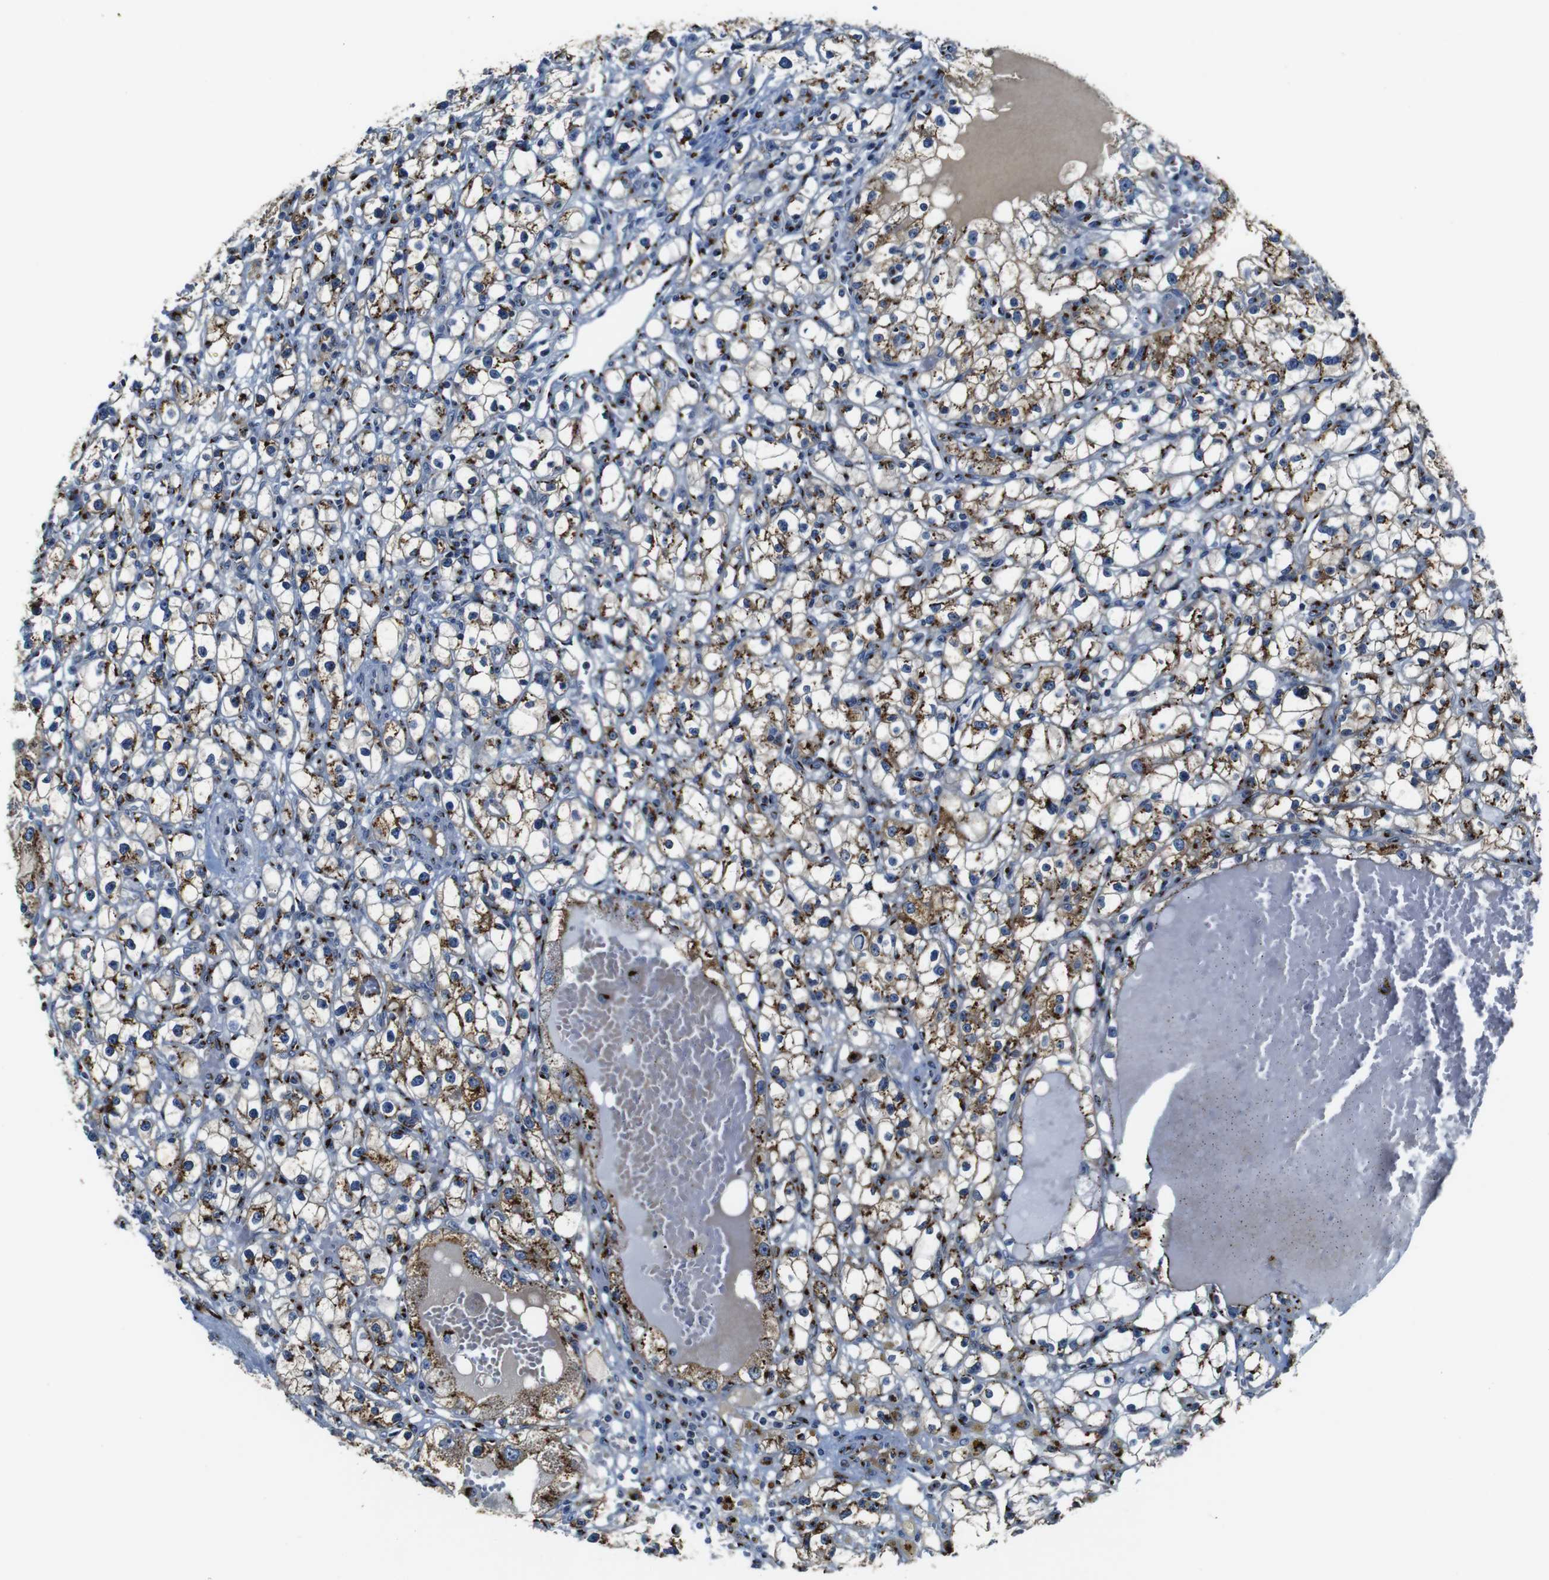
{"staining": {"intensity": "moderate", "quantity": "25%-75%", "location": "cytoplasmic/membranous"}, "tissue": "renal cancer", "cell_type": "Tumor cells", "image_type": "cancer", "snomed": [{"axis": "morphology", "description": "Adenocarcinoma, NOS"}, {"axis": "topography", "description": "Kidney"}], "caption": "Immunohistochemical staining of renal cancer exhibits medium levels of moderate cytoplasmic/membranous protein expression in approximately 25%-75% of tumor cells.", "gene": "TGOLN2", "patient": {"sex": "male", "age": 56}}